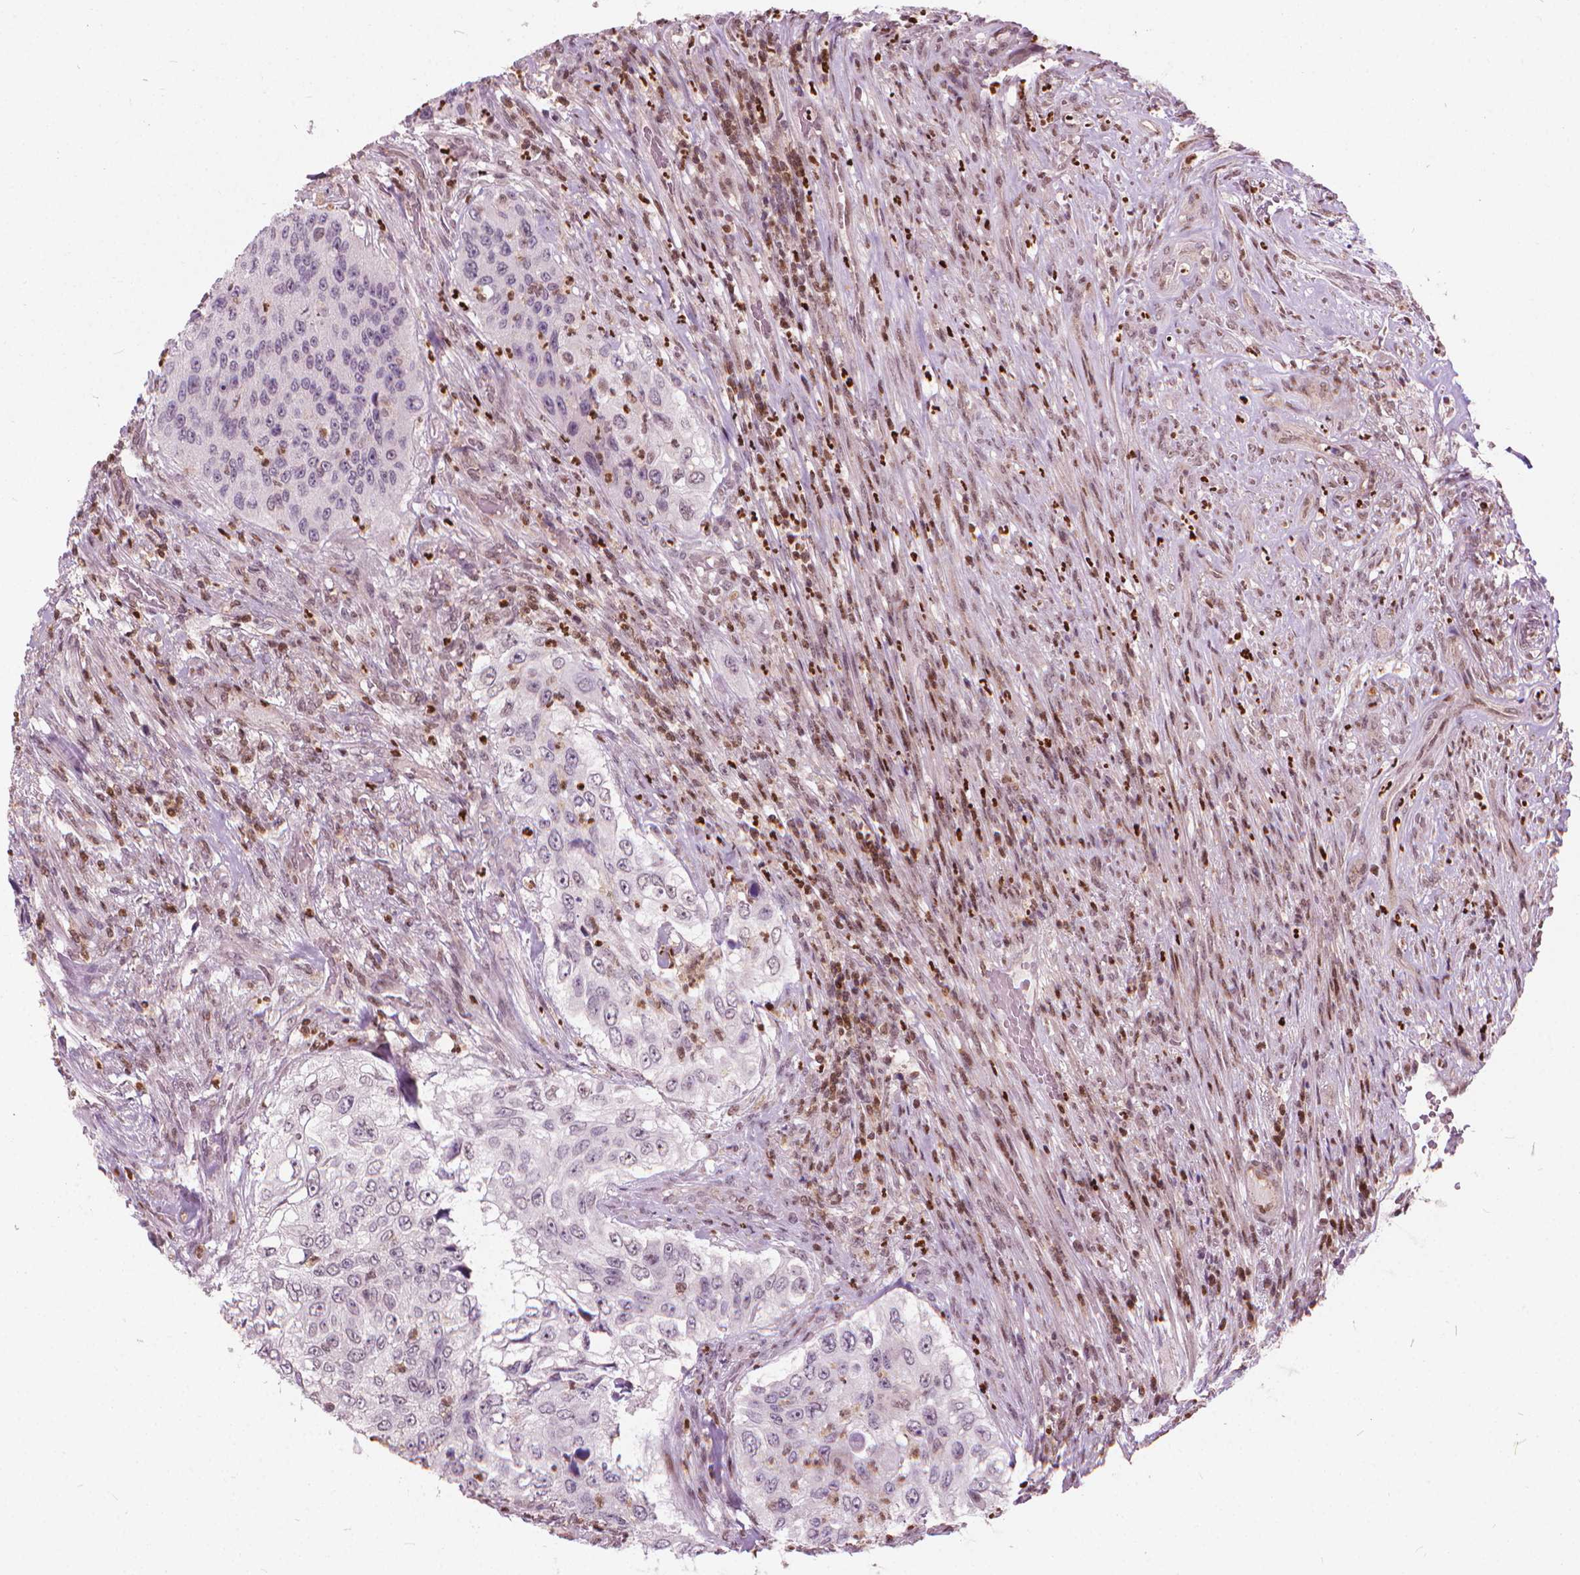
{"staining": {"intensity": "negative", "quantity": "none", "location": "none"}, "tissue": "urothelial cancer", "cell_type": "Tumor cells", "image_type": "cancer", "snomed": [{"axis": "morphology", "description": "Urothelial carcinoma, High grade"}, {"axis": "topography", "description": "Urinary bladder"}], "caption": "The immunohistochemistry (IHC) photomicrograph has no significant expression in tumor cells of urothelial cancer tissue.", "gene": "STAT5B", "patient": {"sex": "female", "age": 60}}